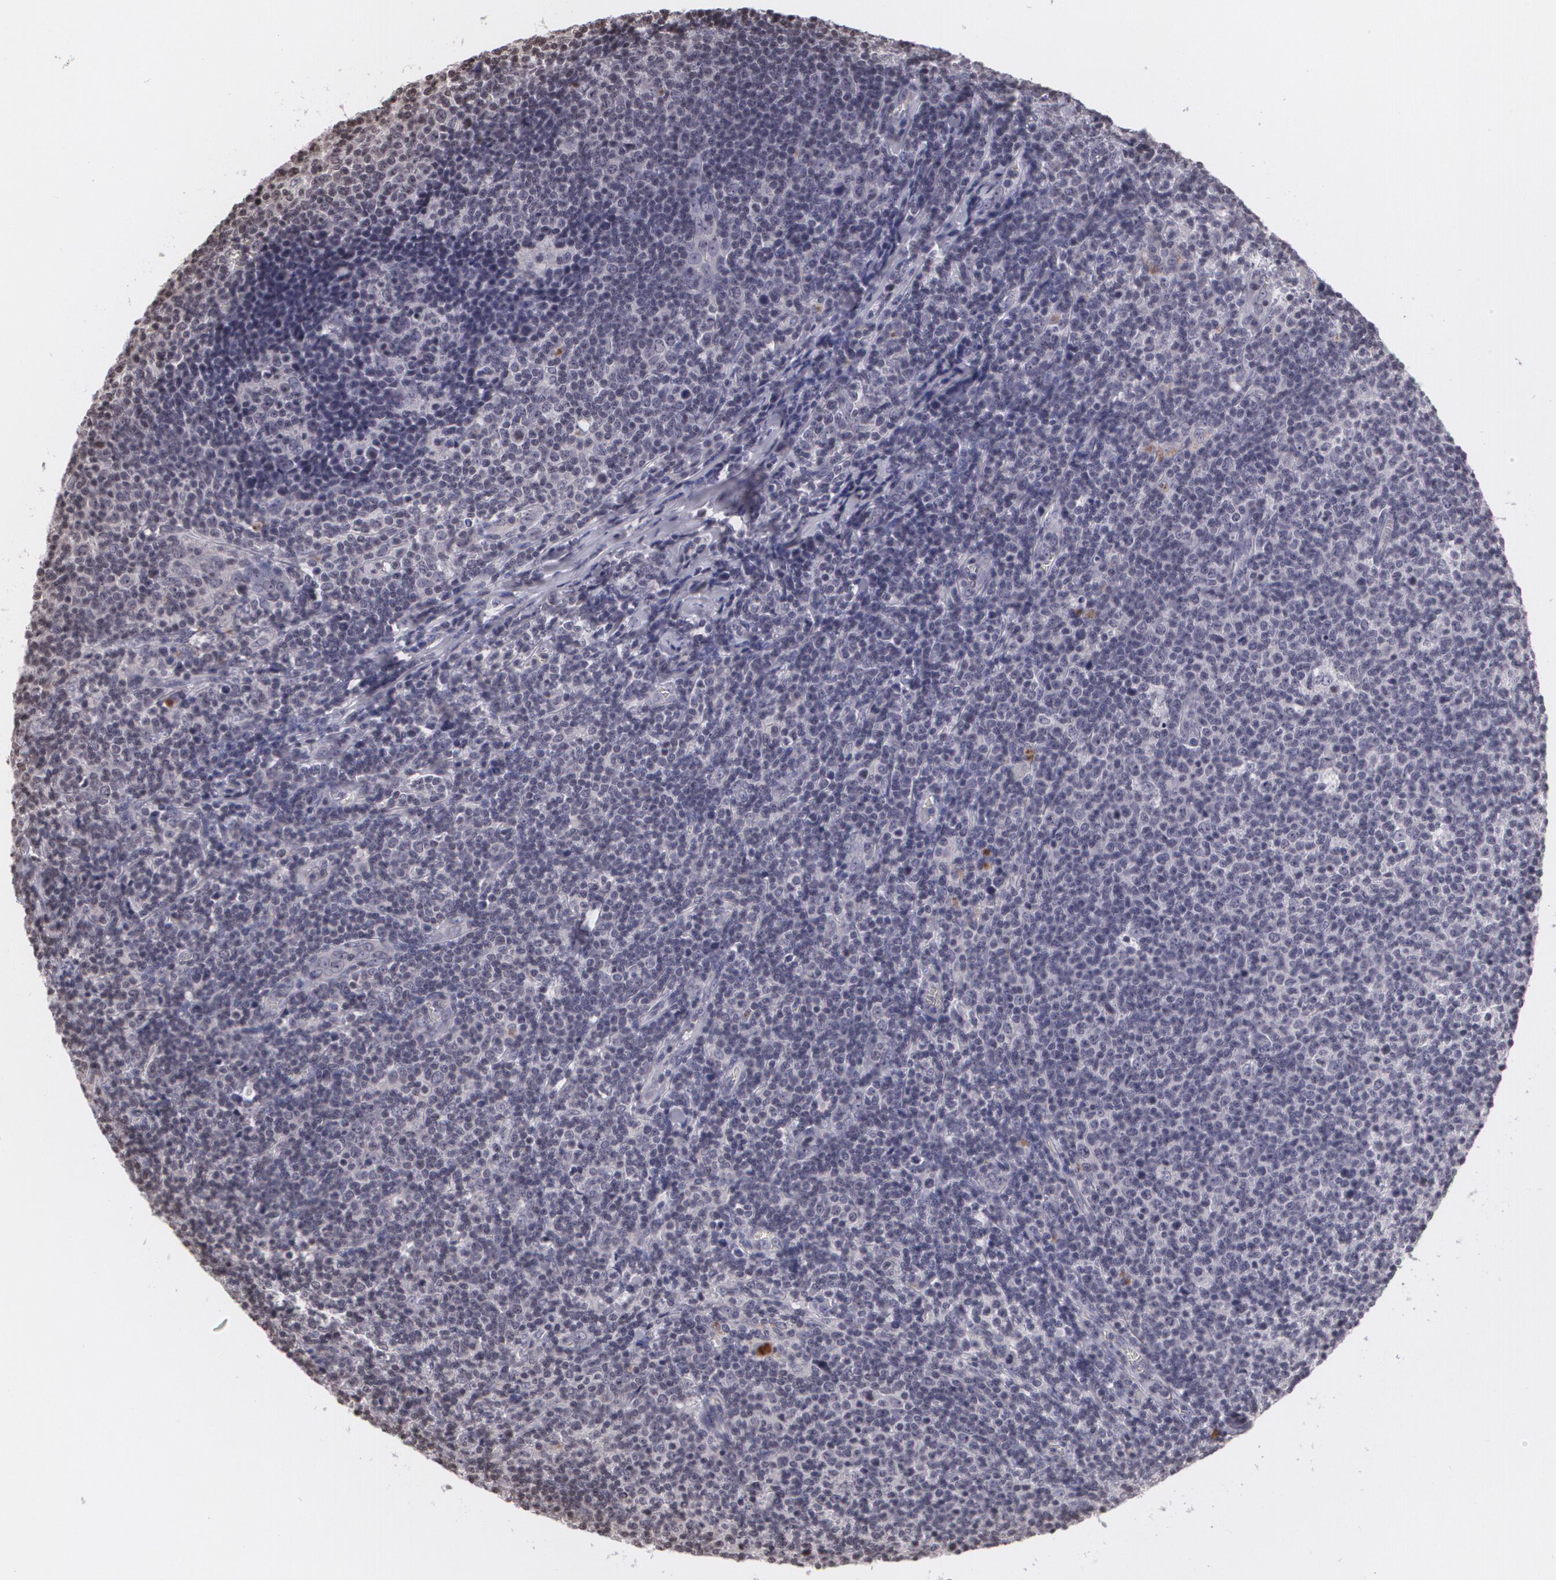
{"staining": {"intensity": "negative", "quantity": "none", "location": "none"}, "tissue": "lymphoma", "cell_type": "Tumor cells", "image_type": "cancer", "snomed": [{"axis": "morphology", "description": "Malignant lymphoma, non-Hodgkin's type, Low grade"}, {"axis": "topography", "description": "Lymph node"}], "caption": "High power microscopy image of an immunohistochemistry micrograph of lymphoma, revealing no significant staining in tumor cells.", "gene": "MUC1", "patient": {"sex": "male", "age": 74}}